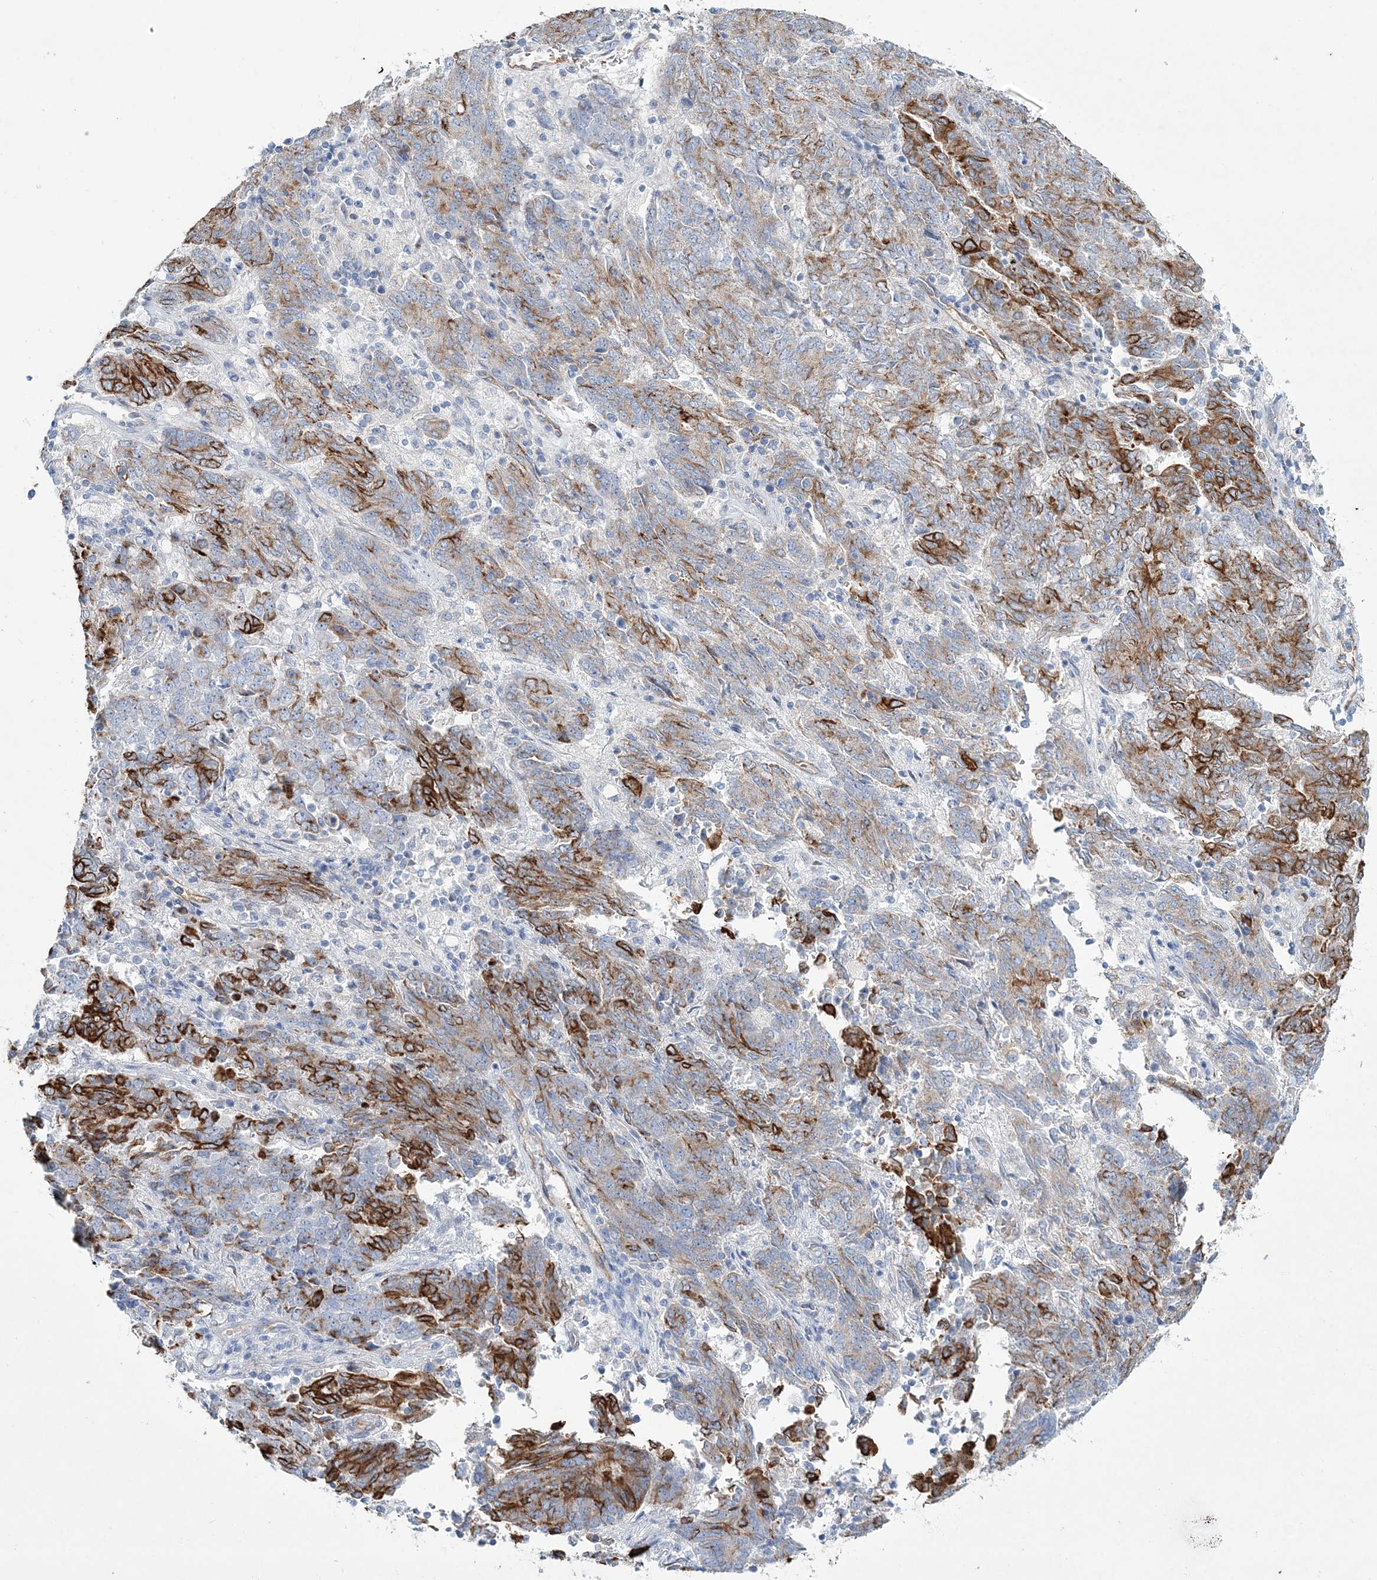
{"staining": {"intensity": "strong", "quantity": "25%-75%", "location": "cytoplasmic/membranous"}, "tissue": "endometrial cancer", "cell_type": "Tumor cells", "image_type": "cancer", "snomed": [{"axis": "morphology", "description": "Adenocarcinoma, NOS"}, {"axis": "topography", "description": "Endometrium"}], "caption": "This is a photomicrograph of IHC staining of endometrial cancer (adenocarcinoma), which shows strong staining in the cytoplasmic/membranous of tumor cells.", "gene": "ADGRL1", "patient": {"sex": "female", "age": 80}}